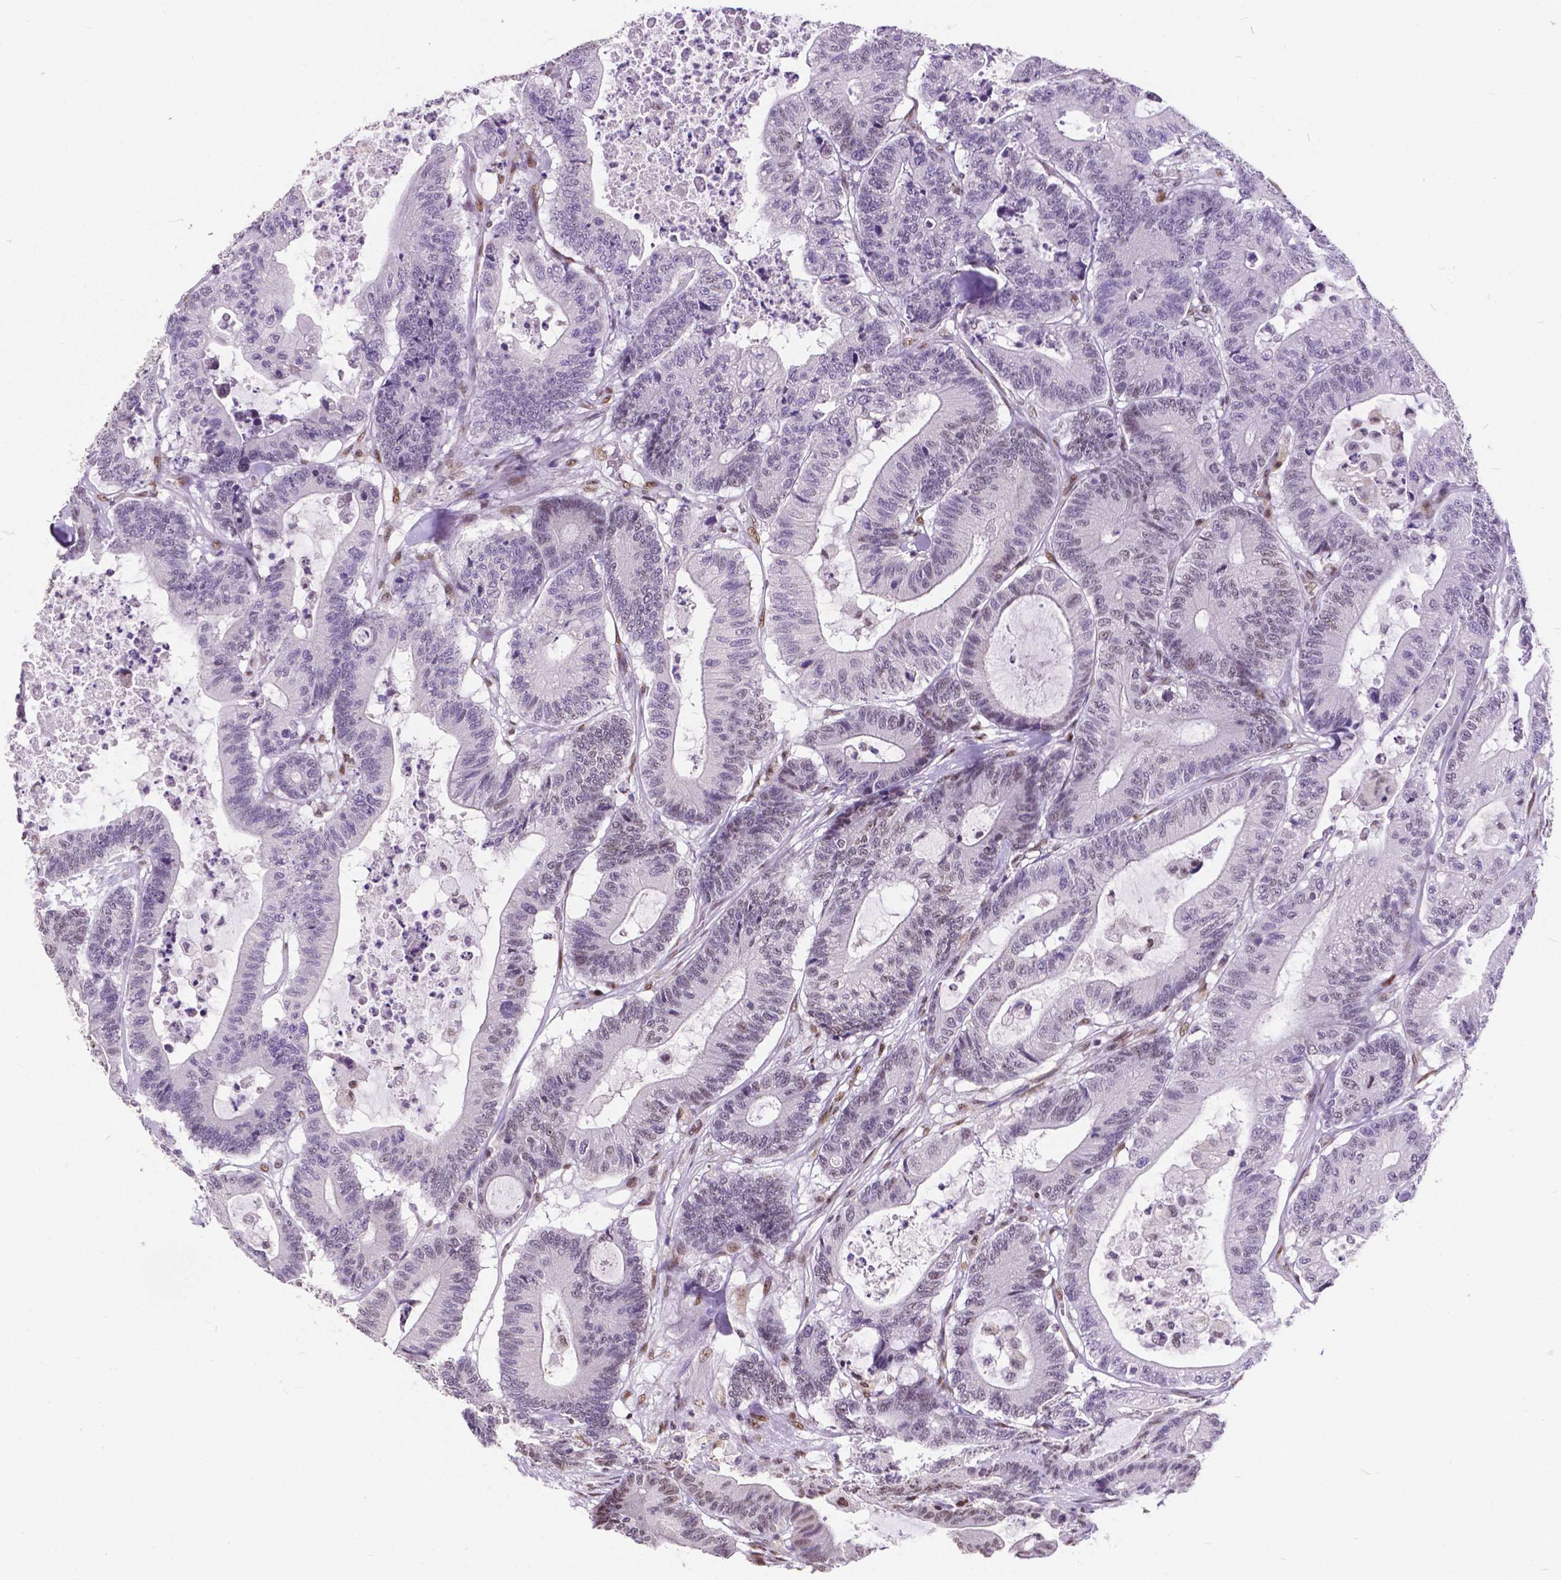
{"staining": {"intensity": "weak", "quantity": "<25%", "location": "nuclear"}, "tissue": "colorectal cancer", "cell_type": "Tumor cells", "image_type": "cancer", "snomed": [{"axis": "morphology", "description": "Adenocarcinoma, NOS"}, {"axis": "topography", "description": "Colon"}], "caption": "This is an IHC image of colorectal cancer (adenocarcinoma). There is no expression in tumor cells.", "gene": "ATRX", "patient": {"sex": "female", "age": 84}}